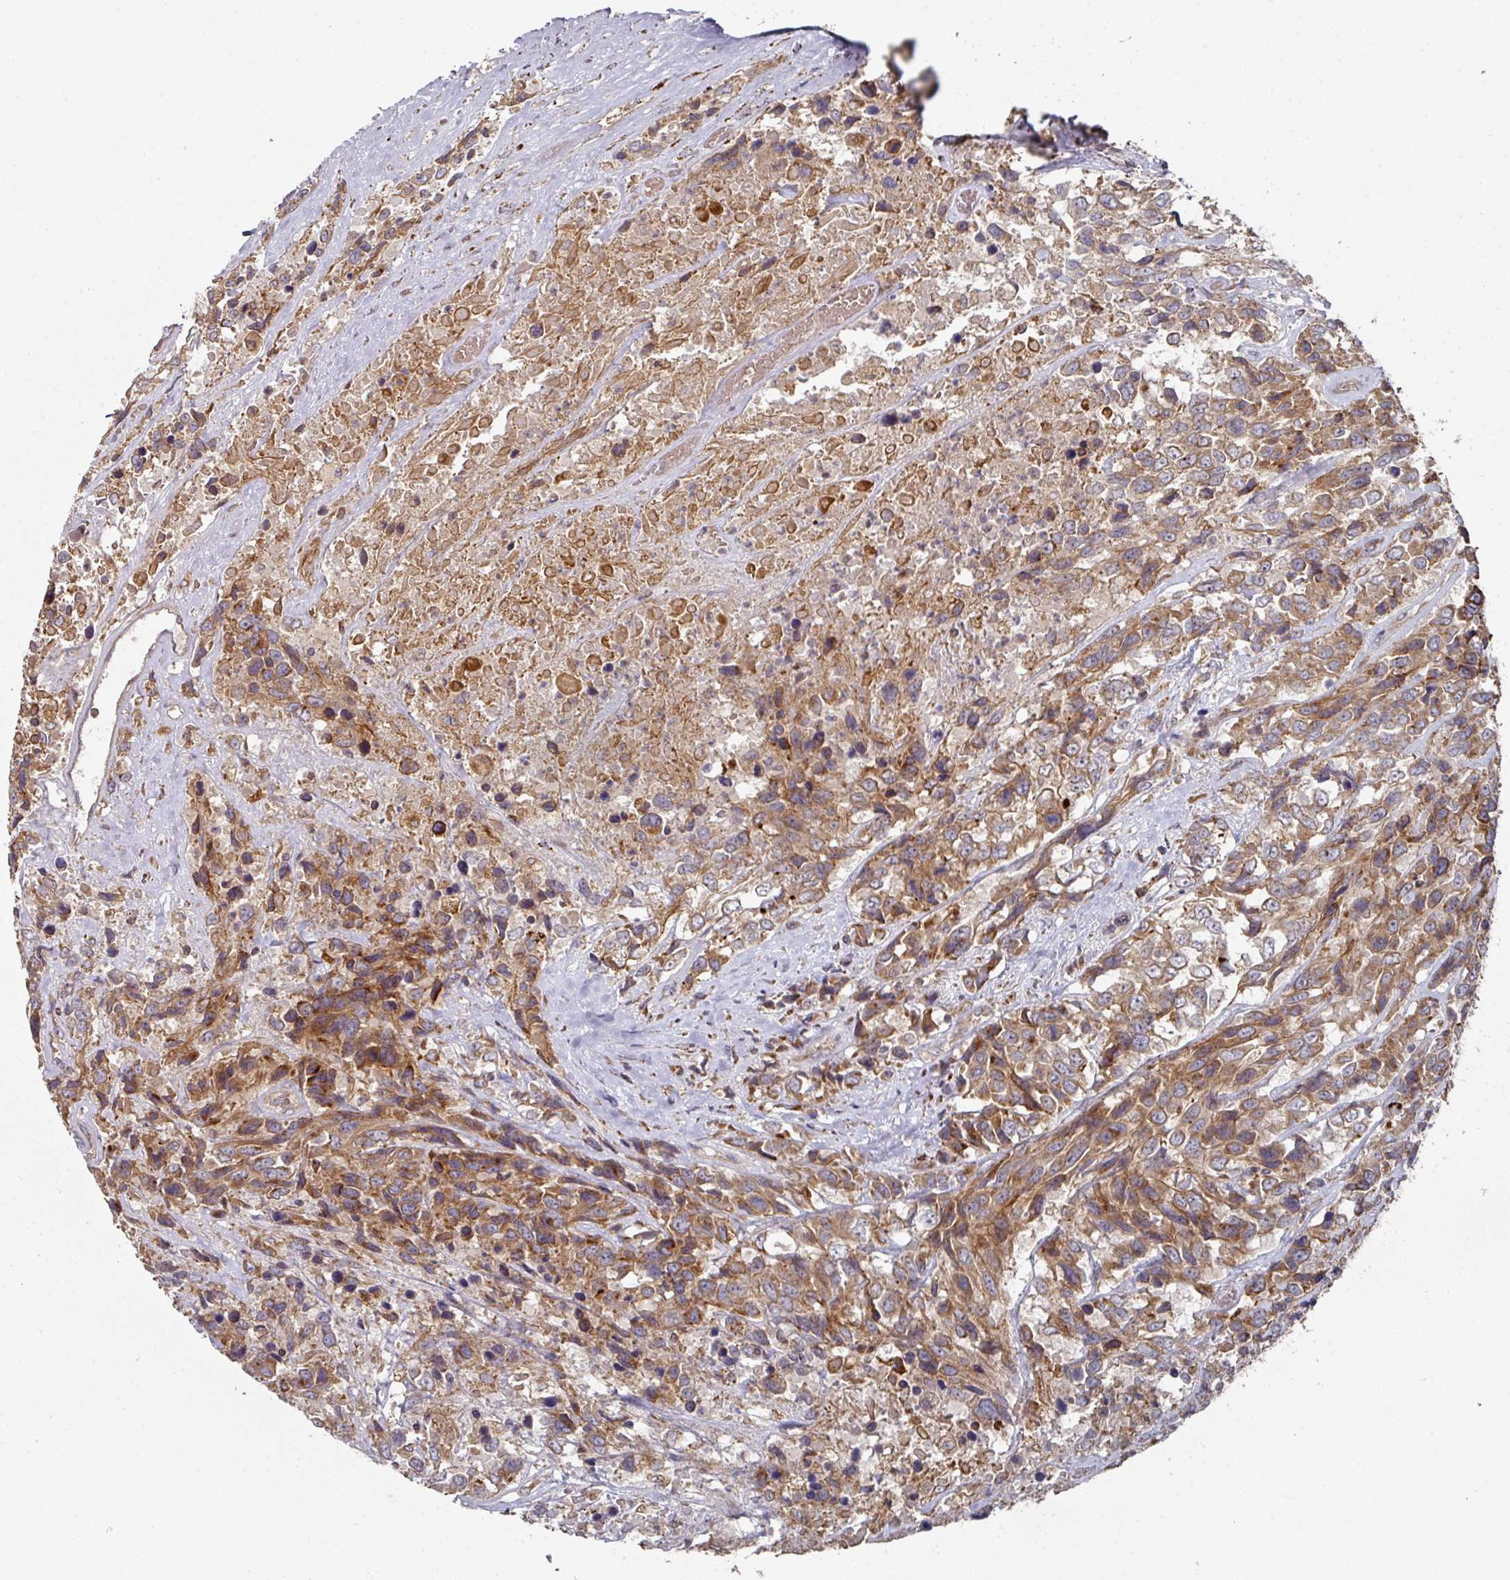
{"staining": {"intensity": "moderate", "quantity": ">75%", "location": "cytoplasmic/membranous"}, "tissue": "urothelial cancer", "cell_type": "Tumor cells", "image_type": "cancer", "snomed": [{"axis": "morphology", "description": "Urothelial carcinoma, High grade"}, {"axis": "topography", "description": "Urinary bladder"}], "caption": "A brown stain labels moderate cytoplasmic/membranous staining of a protein in human urothelial cancer tumor cells.", "gene": "DNAJC7", "patient": {"sex": "female", "age": 70}}